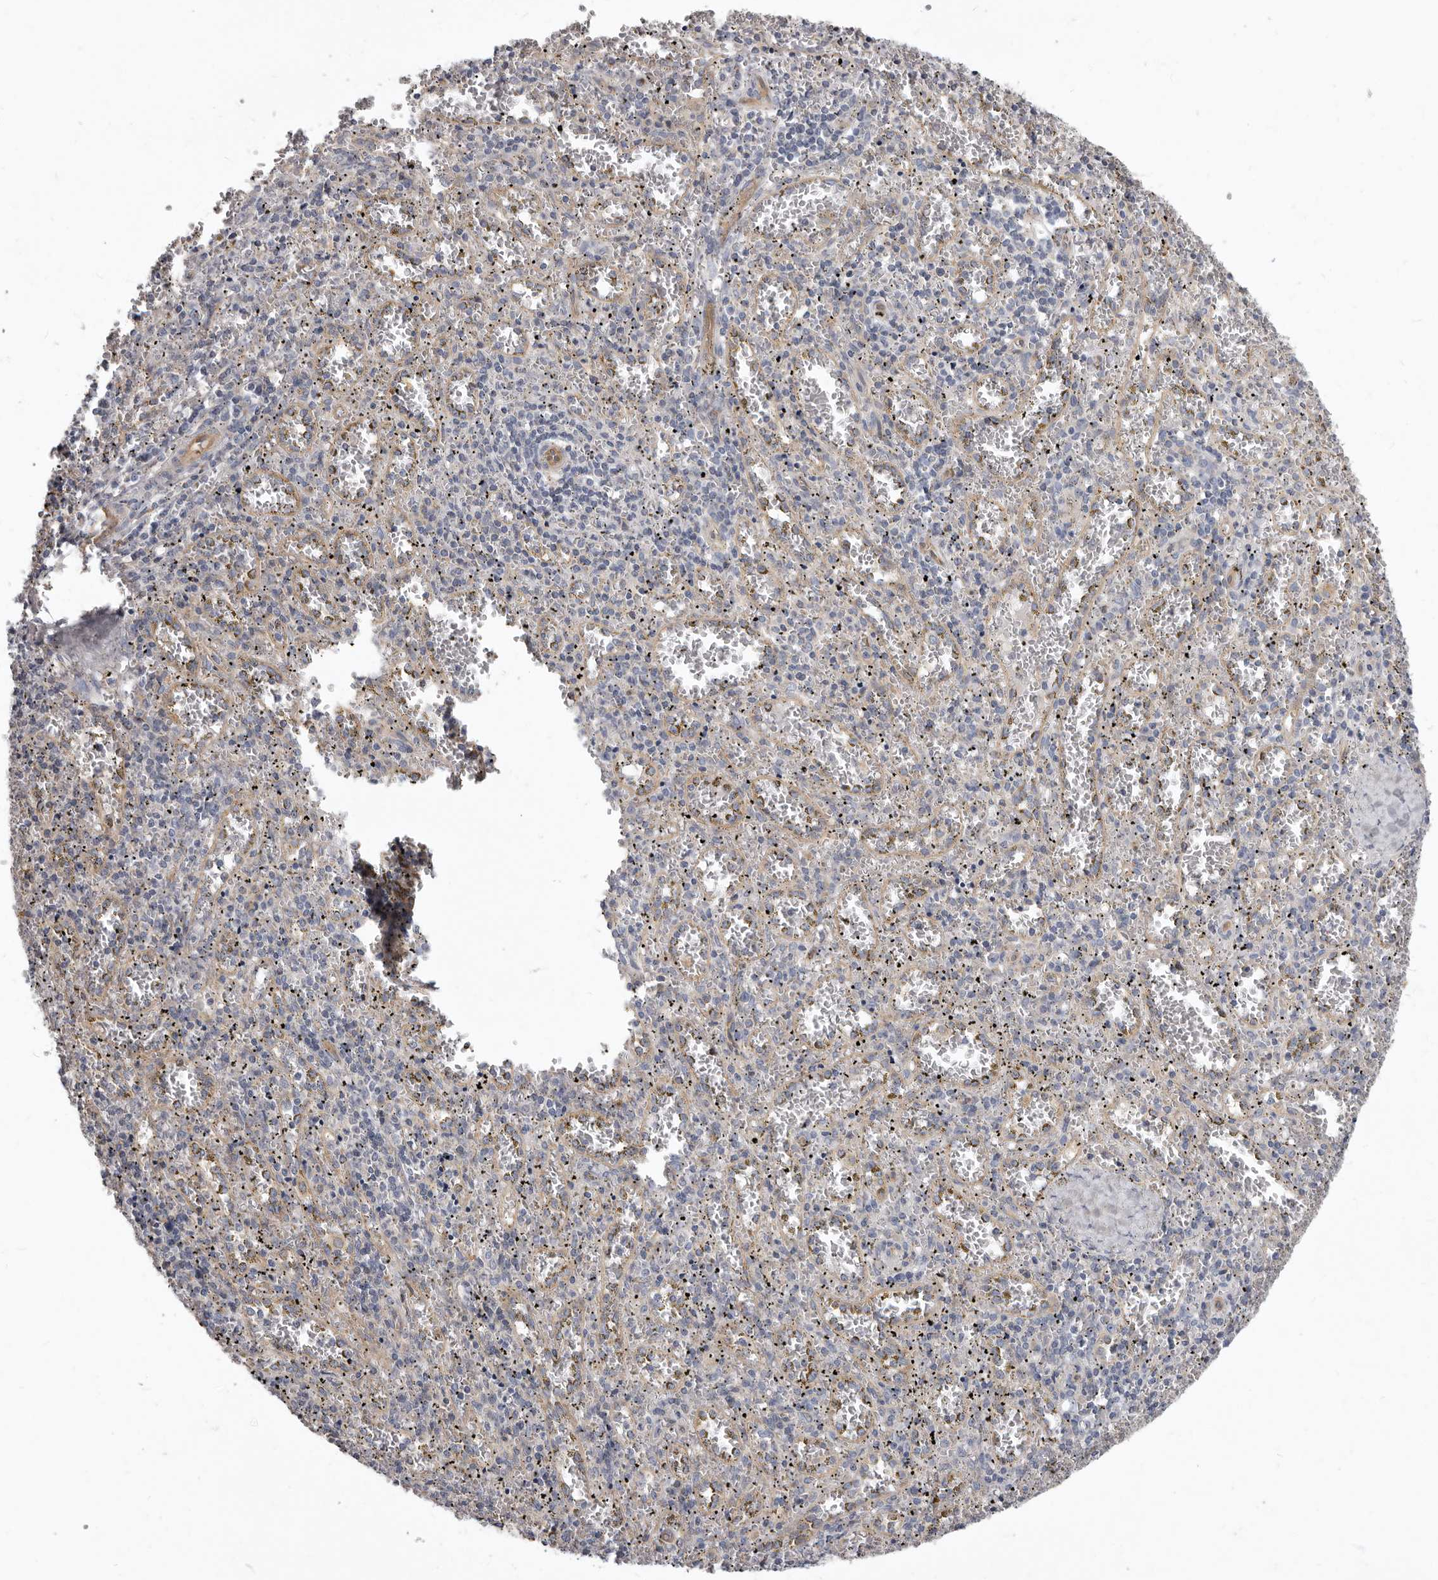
{"staining": {"intensity": "weak", "quantity": "<25%", "location": "cytoplasmic/membranous"}, "tissue": "spleen", "cell_type": "Cells in red pulp", "image_type": "normal", "snomed": [{"axis": "morphology", "description": "Normal tissue, NOS"}, {"axis": "topography", "description": "Spleen"}], "caption": "Cells in red pulp are negative for protein expression in normal human spleen. (Stains: DAB immunohistochemistry (IHC) with hematoxylin counter stain, Microscopy: brightfield microscopy at high magnification).", "gene": "FMO2", "patient": {"sex": "male", "age": 11}}